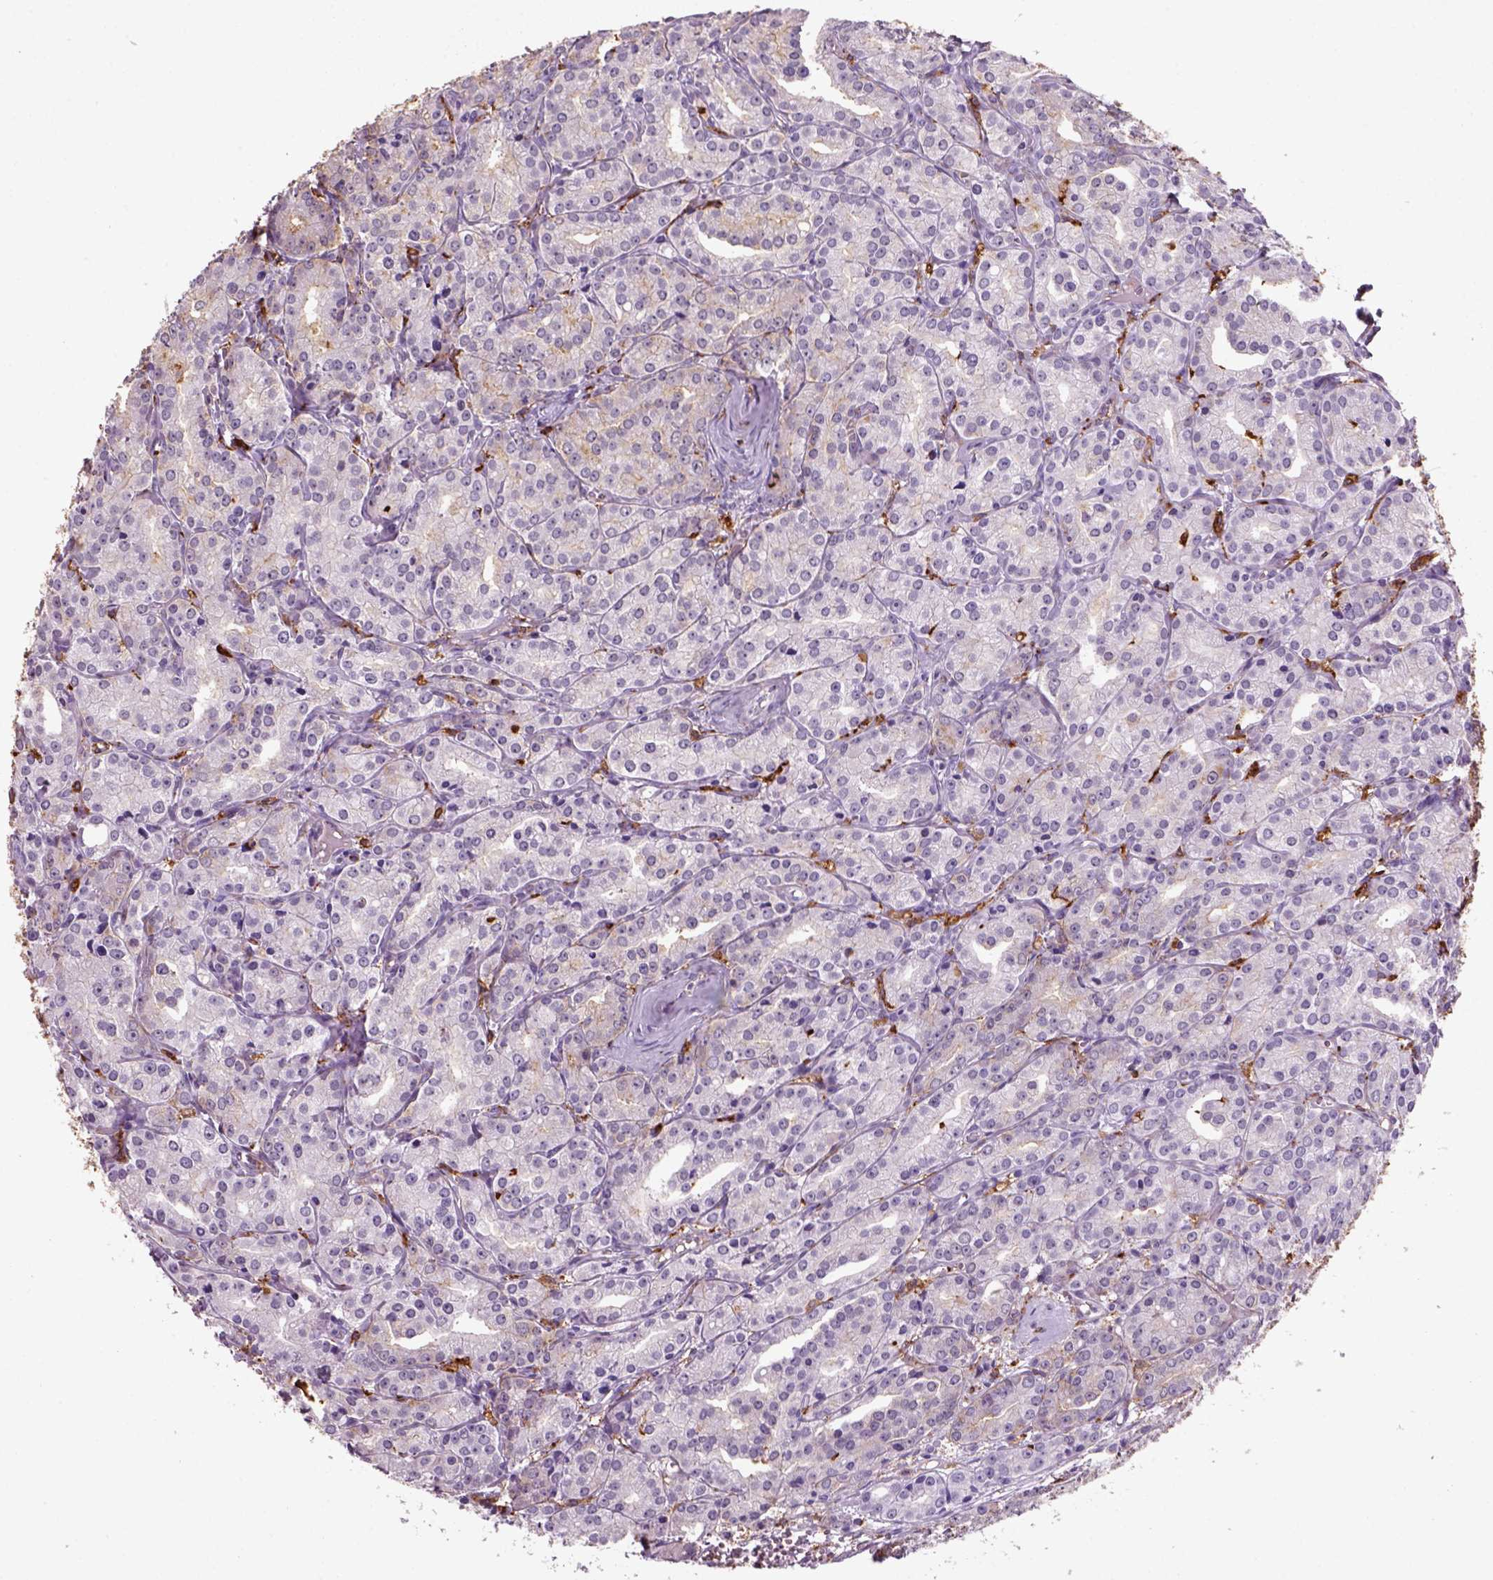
{"staining": {"intensity": "moderate", "quantity": "25%-75%", "location": "cytoplasmic/membranous"}, "tissue": "prostate cancer", "cell_type": "Tumor cells", "image_type": "cancer", "snomed": [{"axis": "morphology", "description": "Adenocarcinoma, Medium grade"}, {"axis": "topography", "description": "Prostate"}], "caption": "There is medium levels of moderate cytoplasmic/membranous positivity in tumor cells of prostate cancer (adenocarcinoma (medium-grade)), as demonstrated by immunohistochemical staining (brown color).", "gene": "MARCKS", "patient": {"sex": "male", "age": 74}}